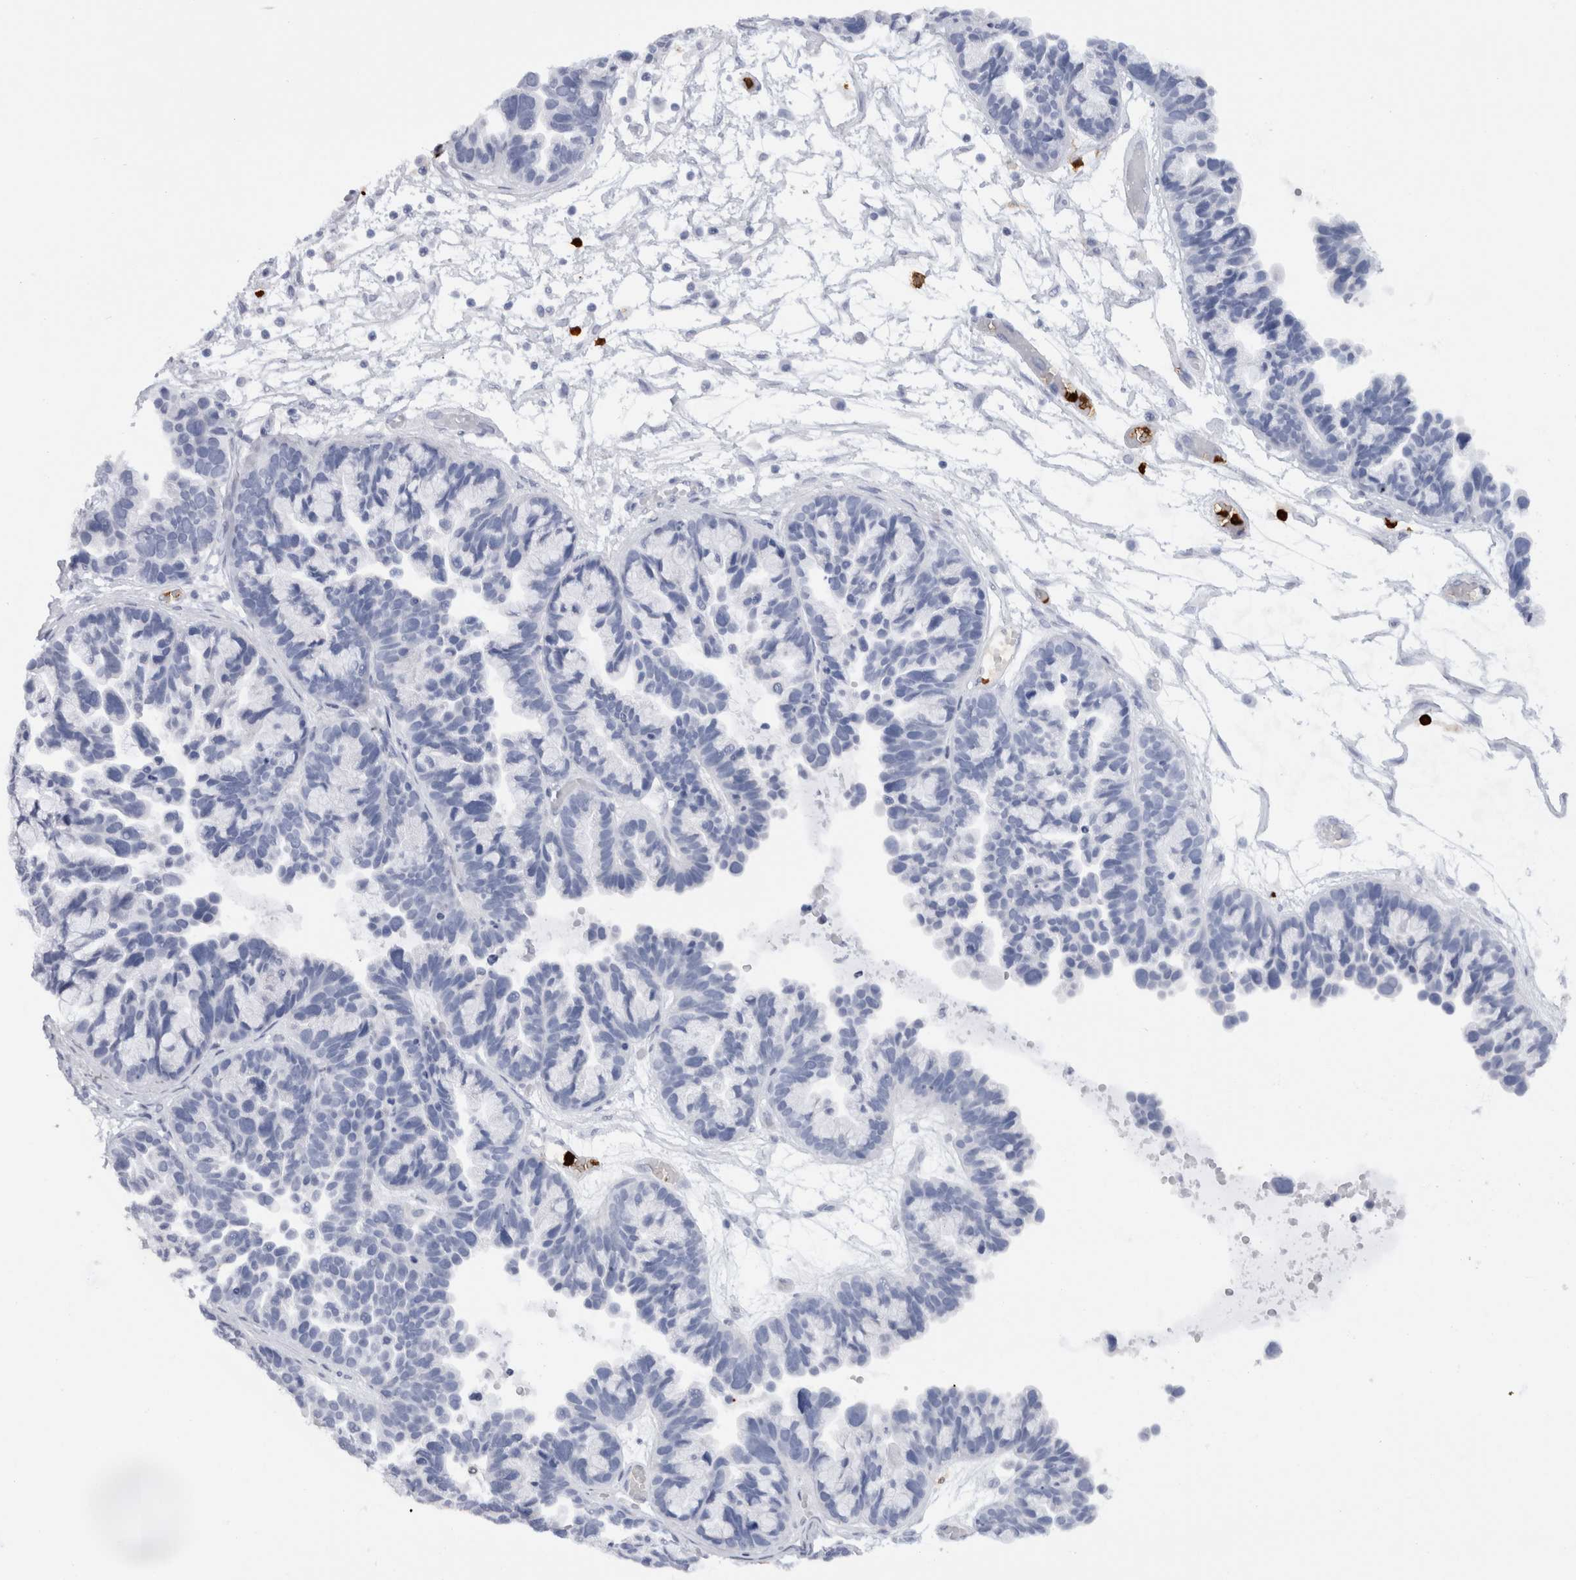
{"staining": {"intensity": "negative", "quantity": "none", "location": "none"}, "tissue": "ovarian cancer", "cell_type": "Tumor cells", "image_type": "cancer", "snomed": [{"axis": "morphology", "description": "Cystadenocarcinoma, serous, NOS"}, {"axis": "topography", "description": "Ovary"}], "caption": "This is an immunohistochemistry (IHC) histopathology image of human ovarian cancer (serous cystadenocarcinoma). There is no positivity in tumor cells.", "gene": "S100A8", "patient": {"sex": "female", "age": 56}}